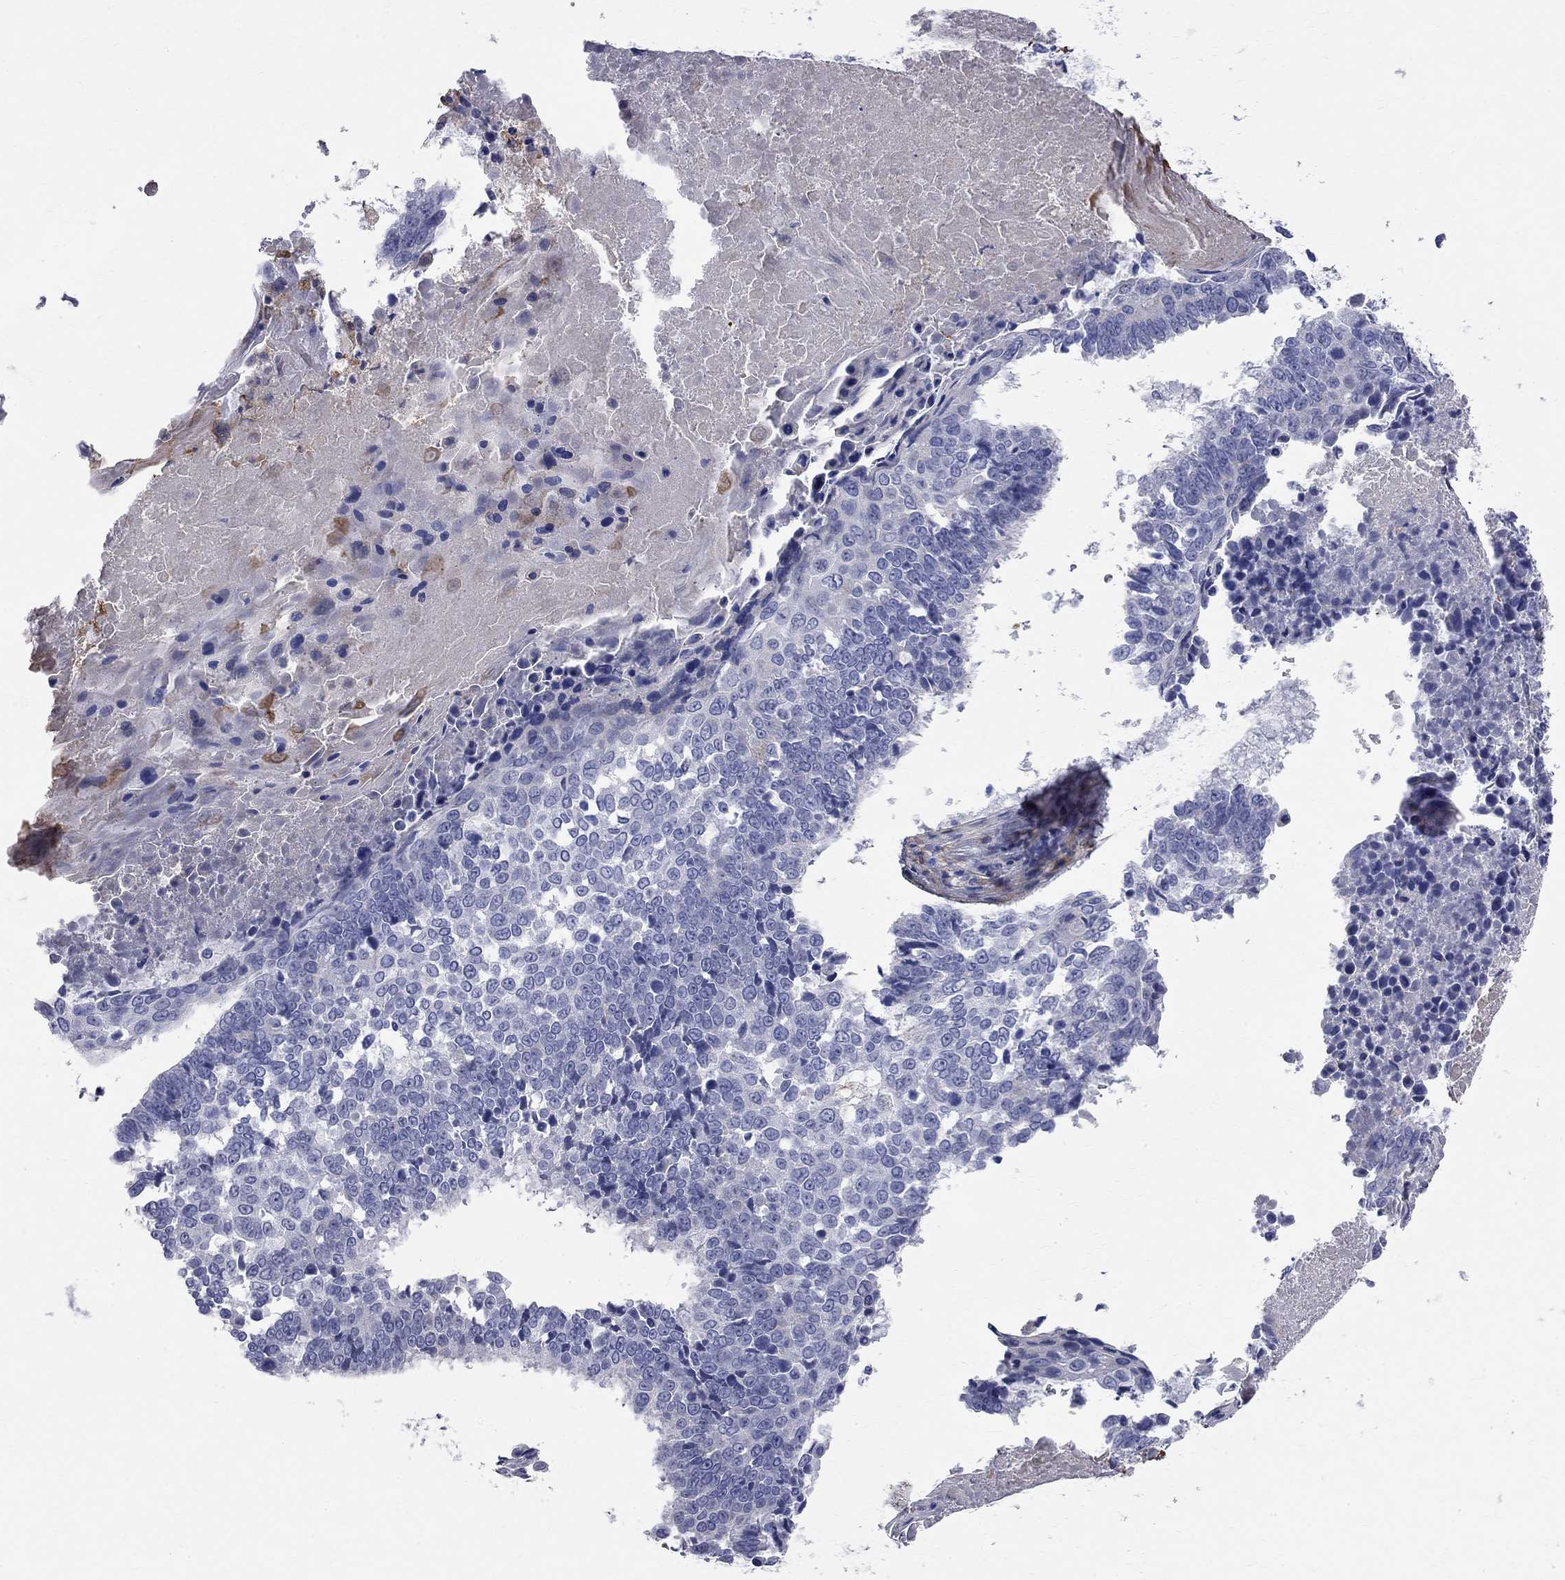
{"staining": {"intensity": "negative", "quantity": "none", "location": "none"}, "tissue": "lung cancer", "cell_type": "Tumor cells", "image_type": "cancer", "snomed": [{"axis": "morphology", "description": "Squamous cell carcinoma, NOS"}, {"axis": "topography", "description": "Lung"}], "caption": "This is an immunohistochemistry micrograph of lung cancer. There is no expression in tumor cells.", "gene": "ACSL1", "patient": {"sex": "male", "age": 73}}